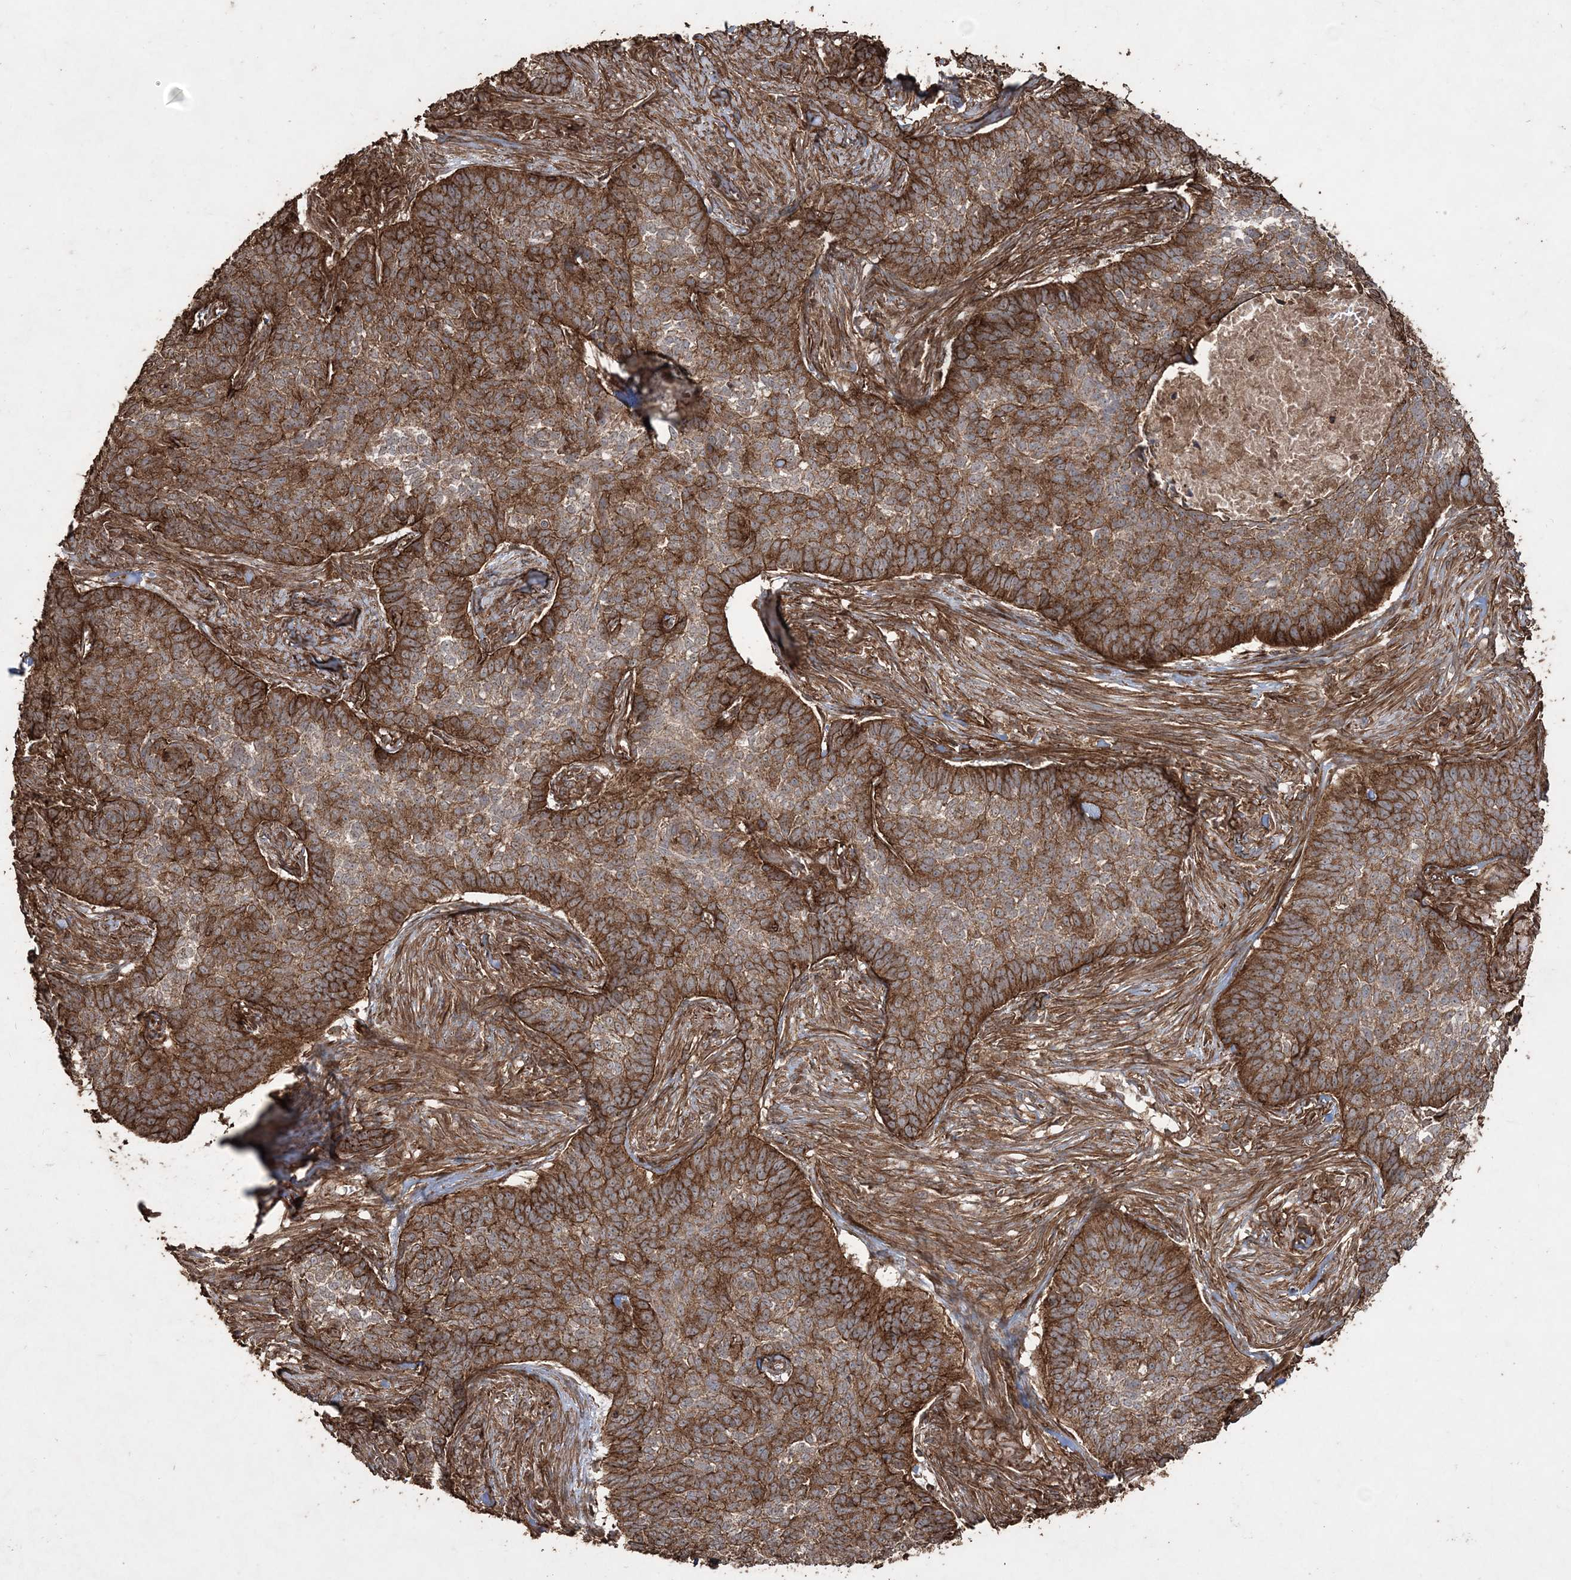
{"staining": {"intensity": "strong", "quantity": ">75%", "location": "cytoplasmic/membranous"}, "tissue": "skin cancer", "cell_type": "Tumor cells", "image_type": "cancer", "snomed": [{"axis": "morphology", "description": "Basal cell carcinoma"}, {"axis": "topography", "description": "Skin"}], "caption": "Strong cytoplasmic/membranous protein positivity is seen in approximately >75% of tumor cells in skin basal cell carcinoma. Using DAB (3,3'-diaminobenzidine) (brown) and hematoxylin (blue) stains, captured at high magnification using brightfield microscopy.", "gene": "TTC7A", "patient": {"sex": "male", "age": 85}}